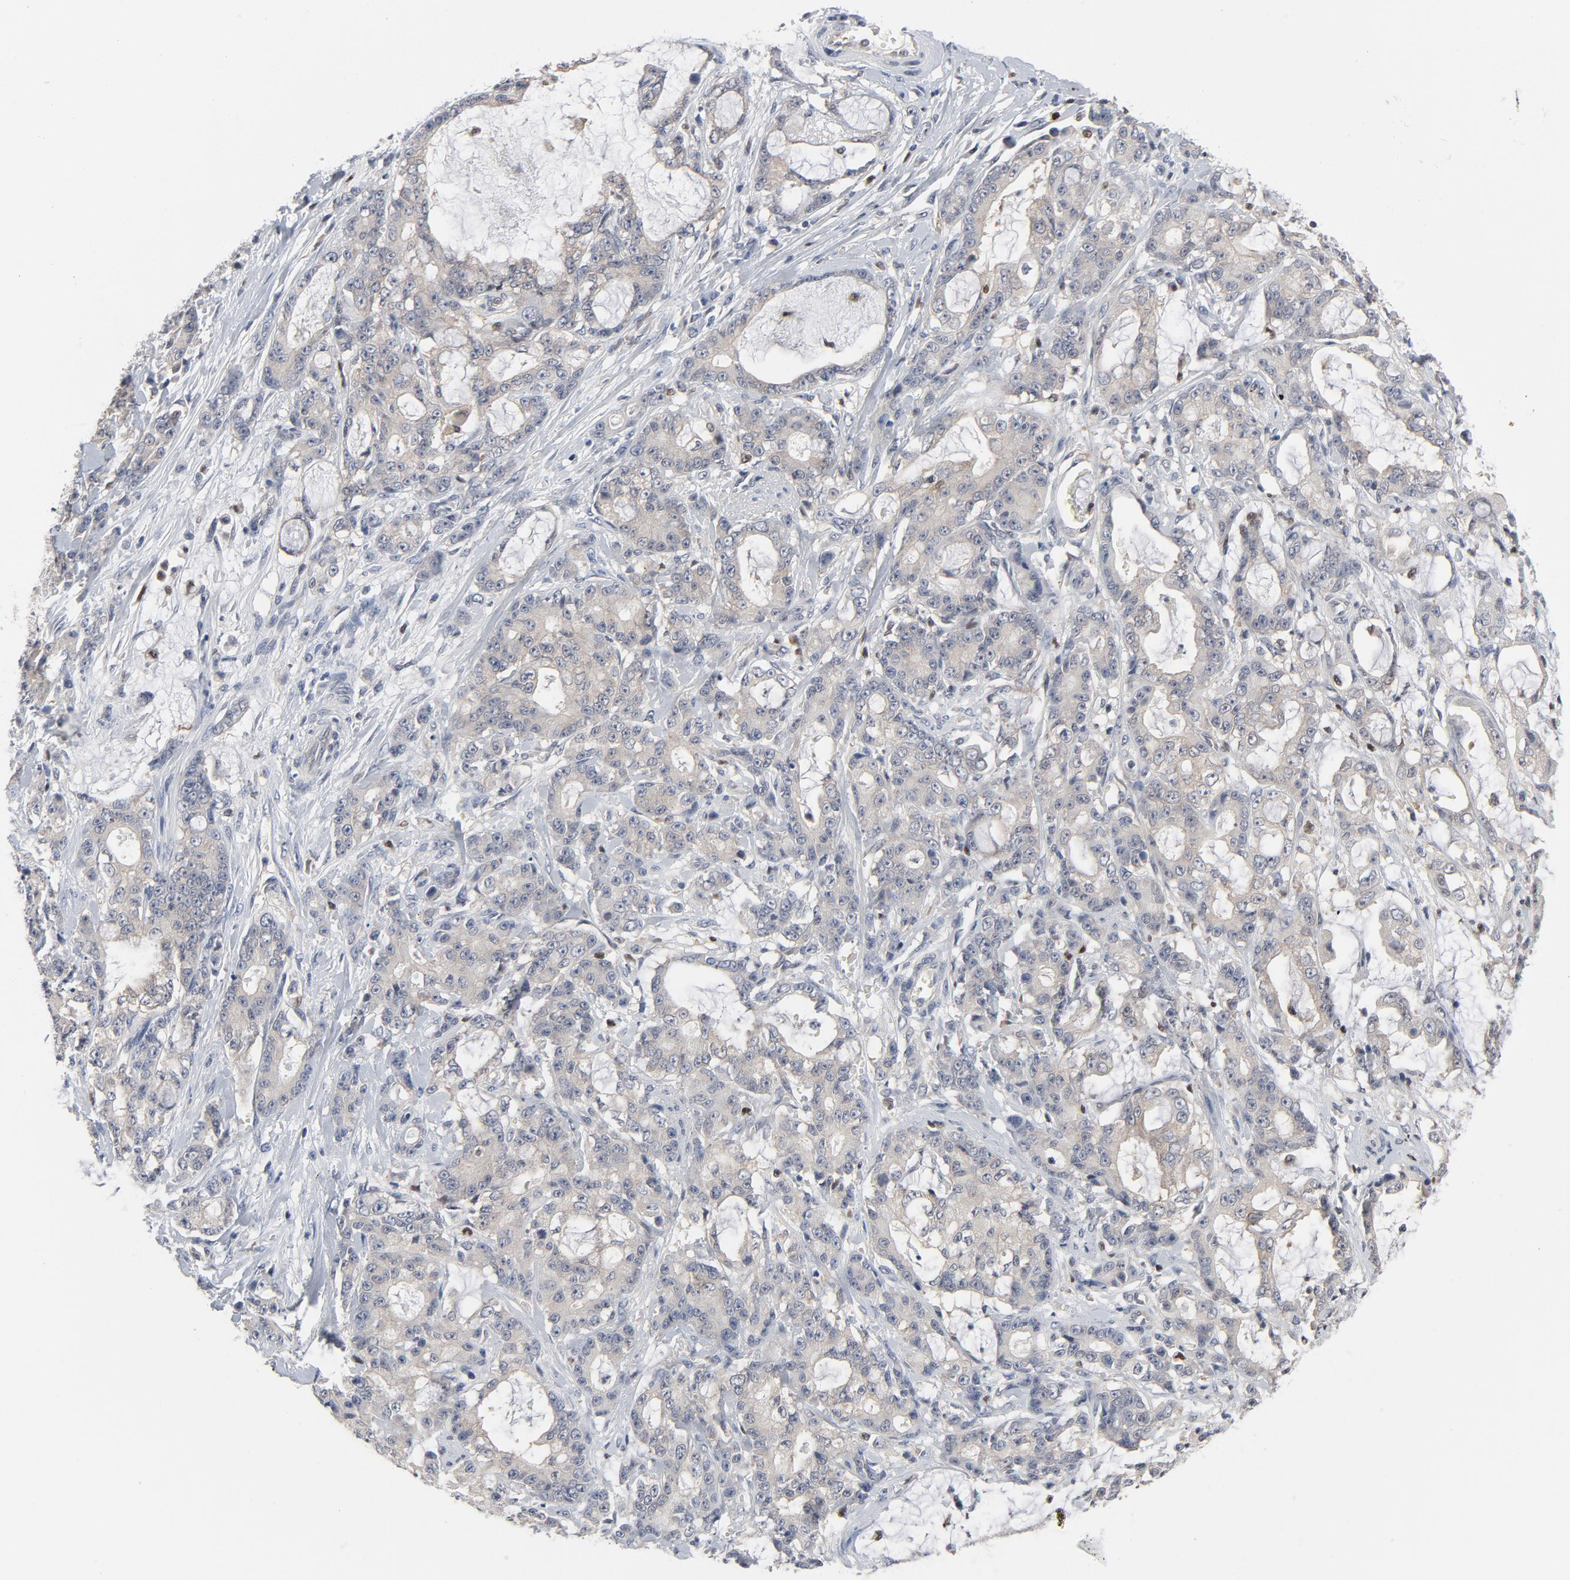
{"staining": {"intensity": "negative", "quantity": "none", "location": "none"}, "tissue": "pancreatic cancer", "cell_type": "Tumor cells", "image_type": "cancer", "snomed": [{"axis": "morphology", "description": "Adenocarcinoma, NOS"}, {"axis": "topography", "description": "Pancreas"}], "caption": "Immunohistochemical staining of human pancreatic cancer shows no significant staining in tumor cells. (DAB (3,3'-diaminobenzidine) immunohistochemistry, high magnification).", "gene": "NFKB1", "patient": {"sex": "female", "age": 73}}